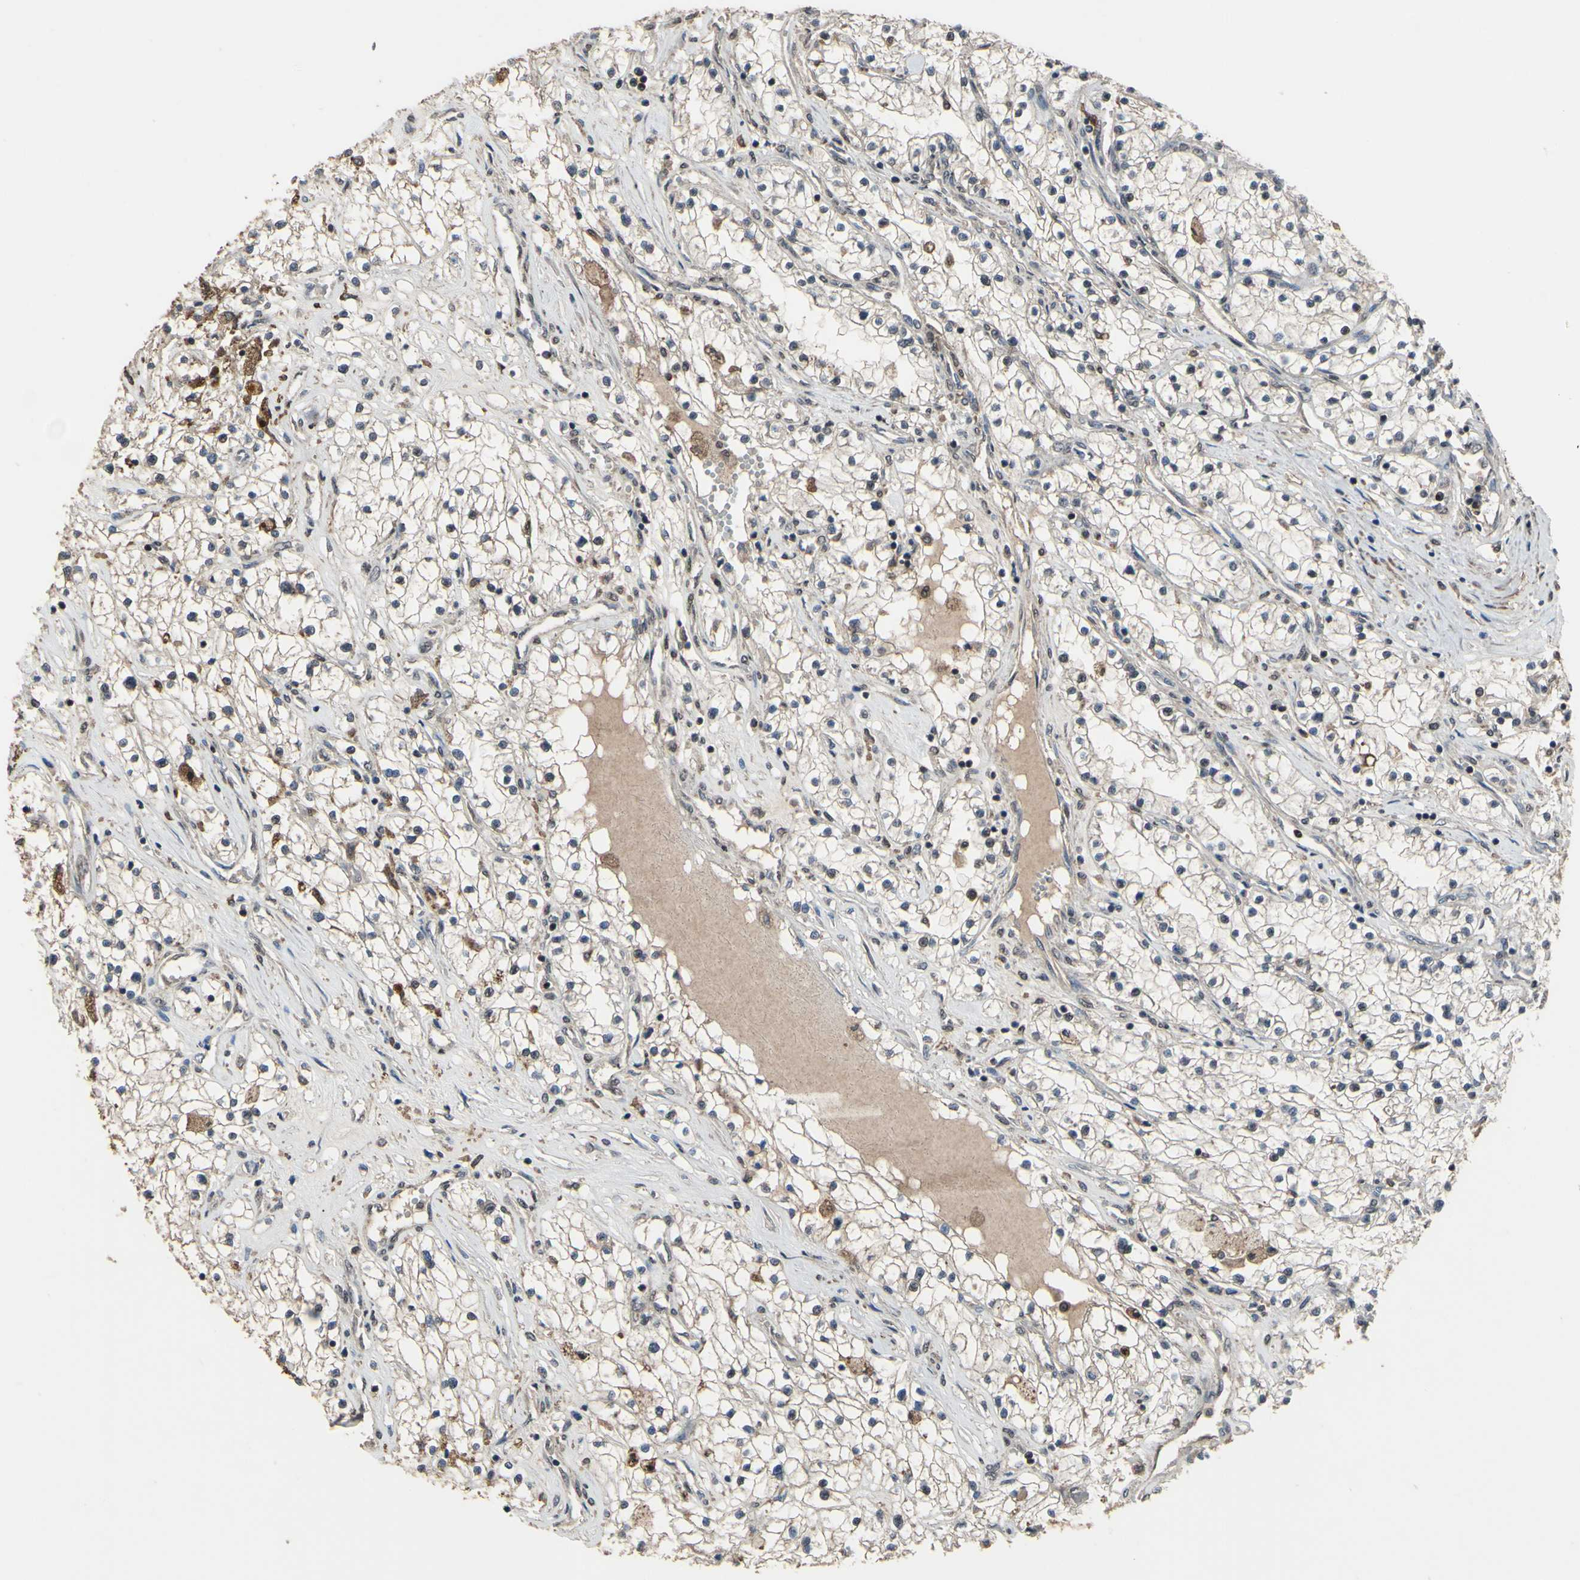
{"staining": {"intensity": "moderate", "quantity": "<25%", "location": "nuclear"}, "tissue": "renal cancer", "cell_type": "Tumor cells", "image_type": "cancer", "snomed": [{"axis": "morphology", "description": "Adenocarcinoma, NOS"}, {"axis": "topography", "description": "Kidney"}], "caption": "IHC histopathology image of neoplastic tissue: adenocarcinoma (renal) stained using immunohistochemistry (IHC) reveals low levels of moderate protein expression localized specifically in the nuclear of tumor cells, appearing as a nuclear brown color.", "gene": "ZNF174", "patient": {"sex": "male", "age": 68}}